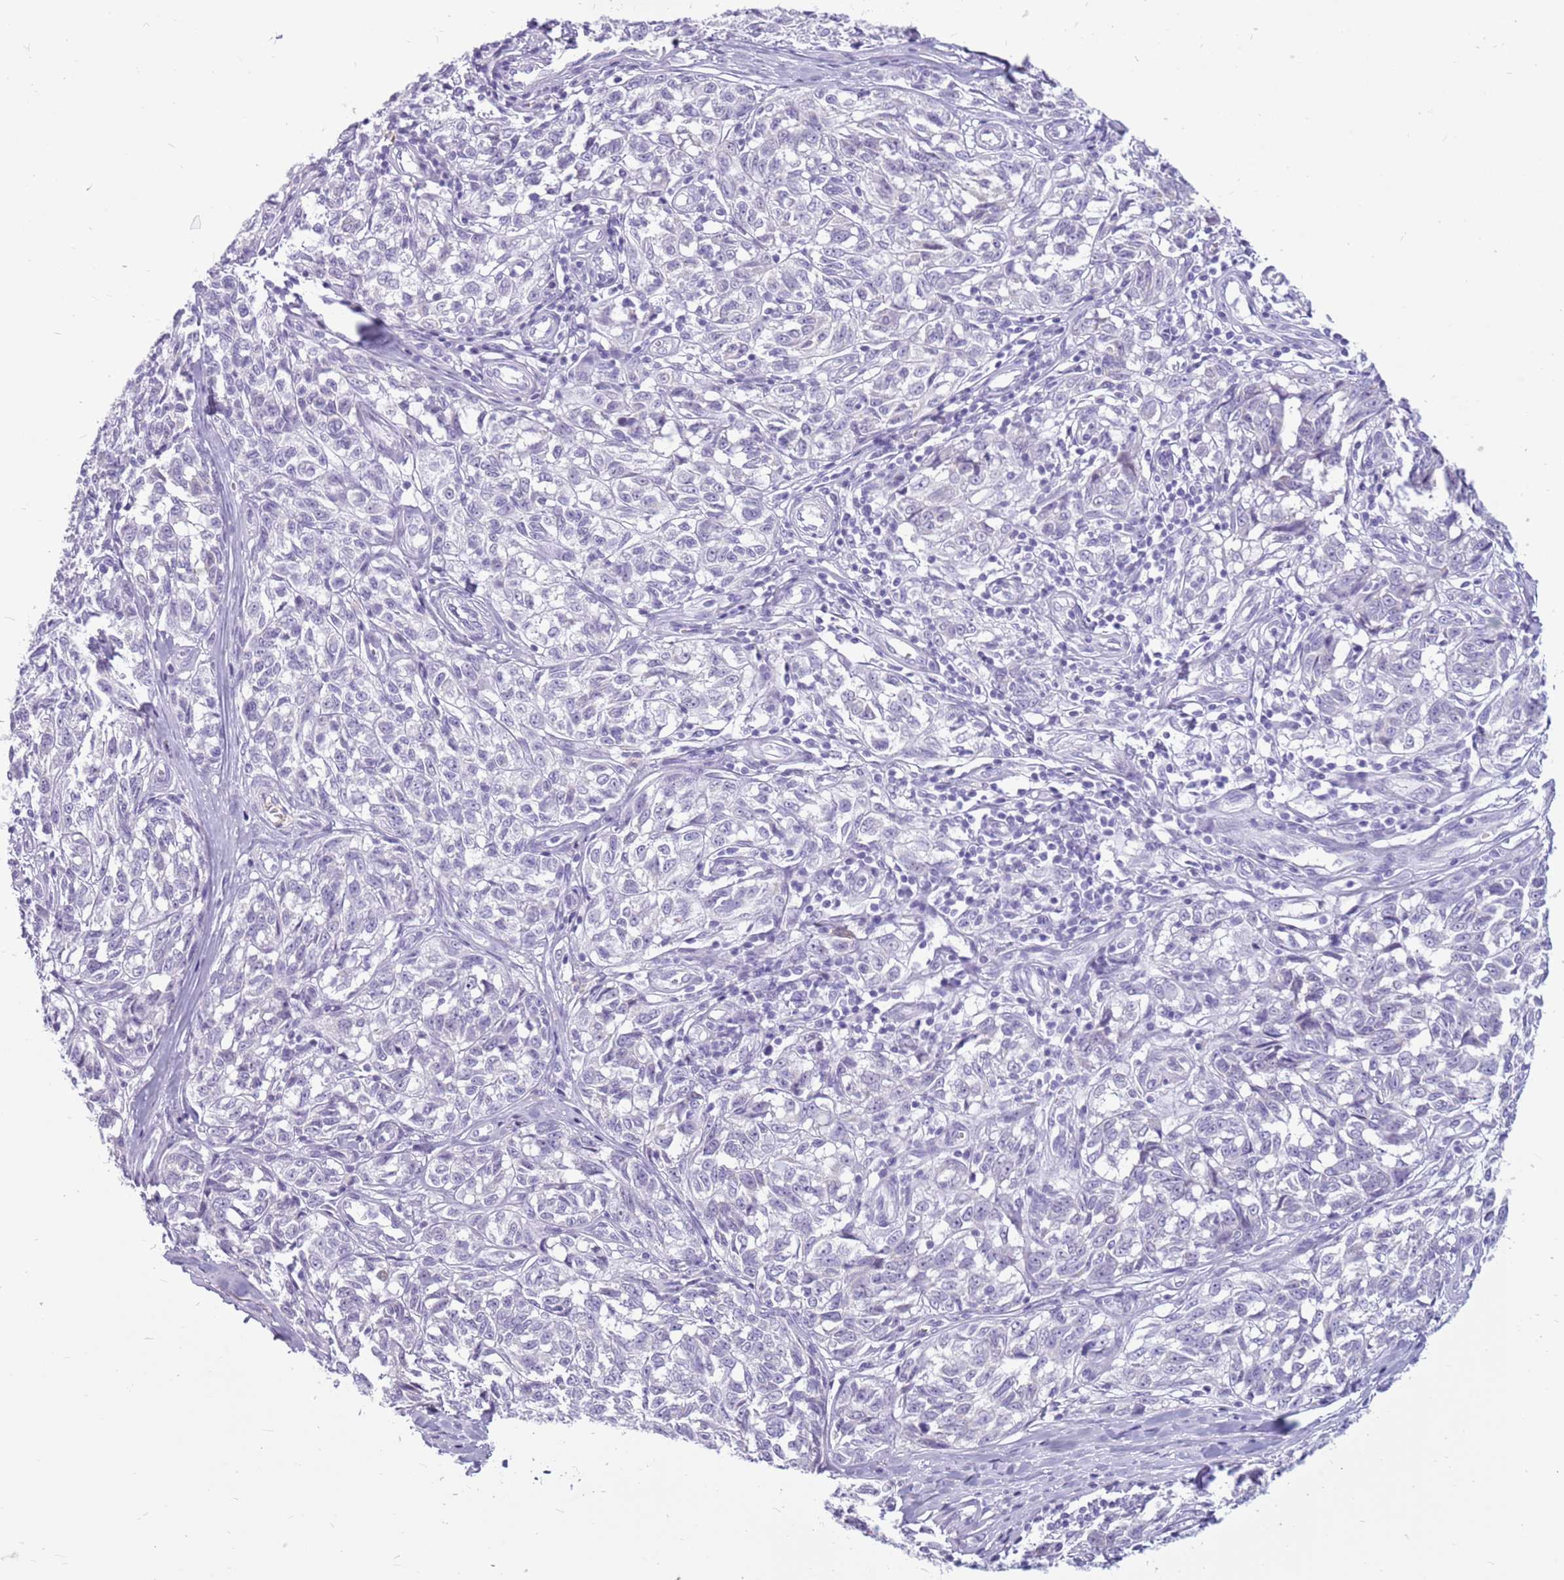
{"staining": {"intensity": "negative", "quantity": "none", "location": "none"}, "tissue": "melanoma", "cell_type": "Tumor cells", "image_type": "cancer", "snomed": [{"axis": "morphology", "description": "Normal tissue, NOS"}, {"axis": "morphology", "description": "Malignant melanoma, NOS"}, {"axis": "topography", "description": "Skin"}], "caption": "Malignant melanoma stained for a protein using immunohistochemistry (IHC) demonstrates no staining tumor cells.", "gene": "ZNF425", "patient": {"sex": "female", "age": 64}}